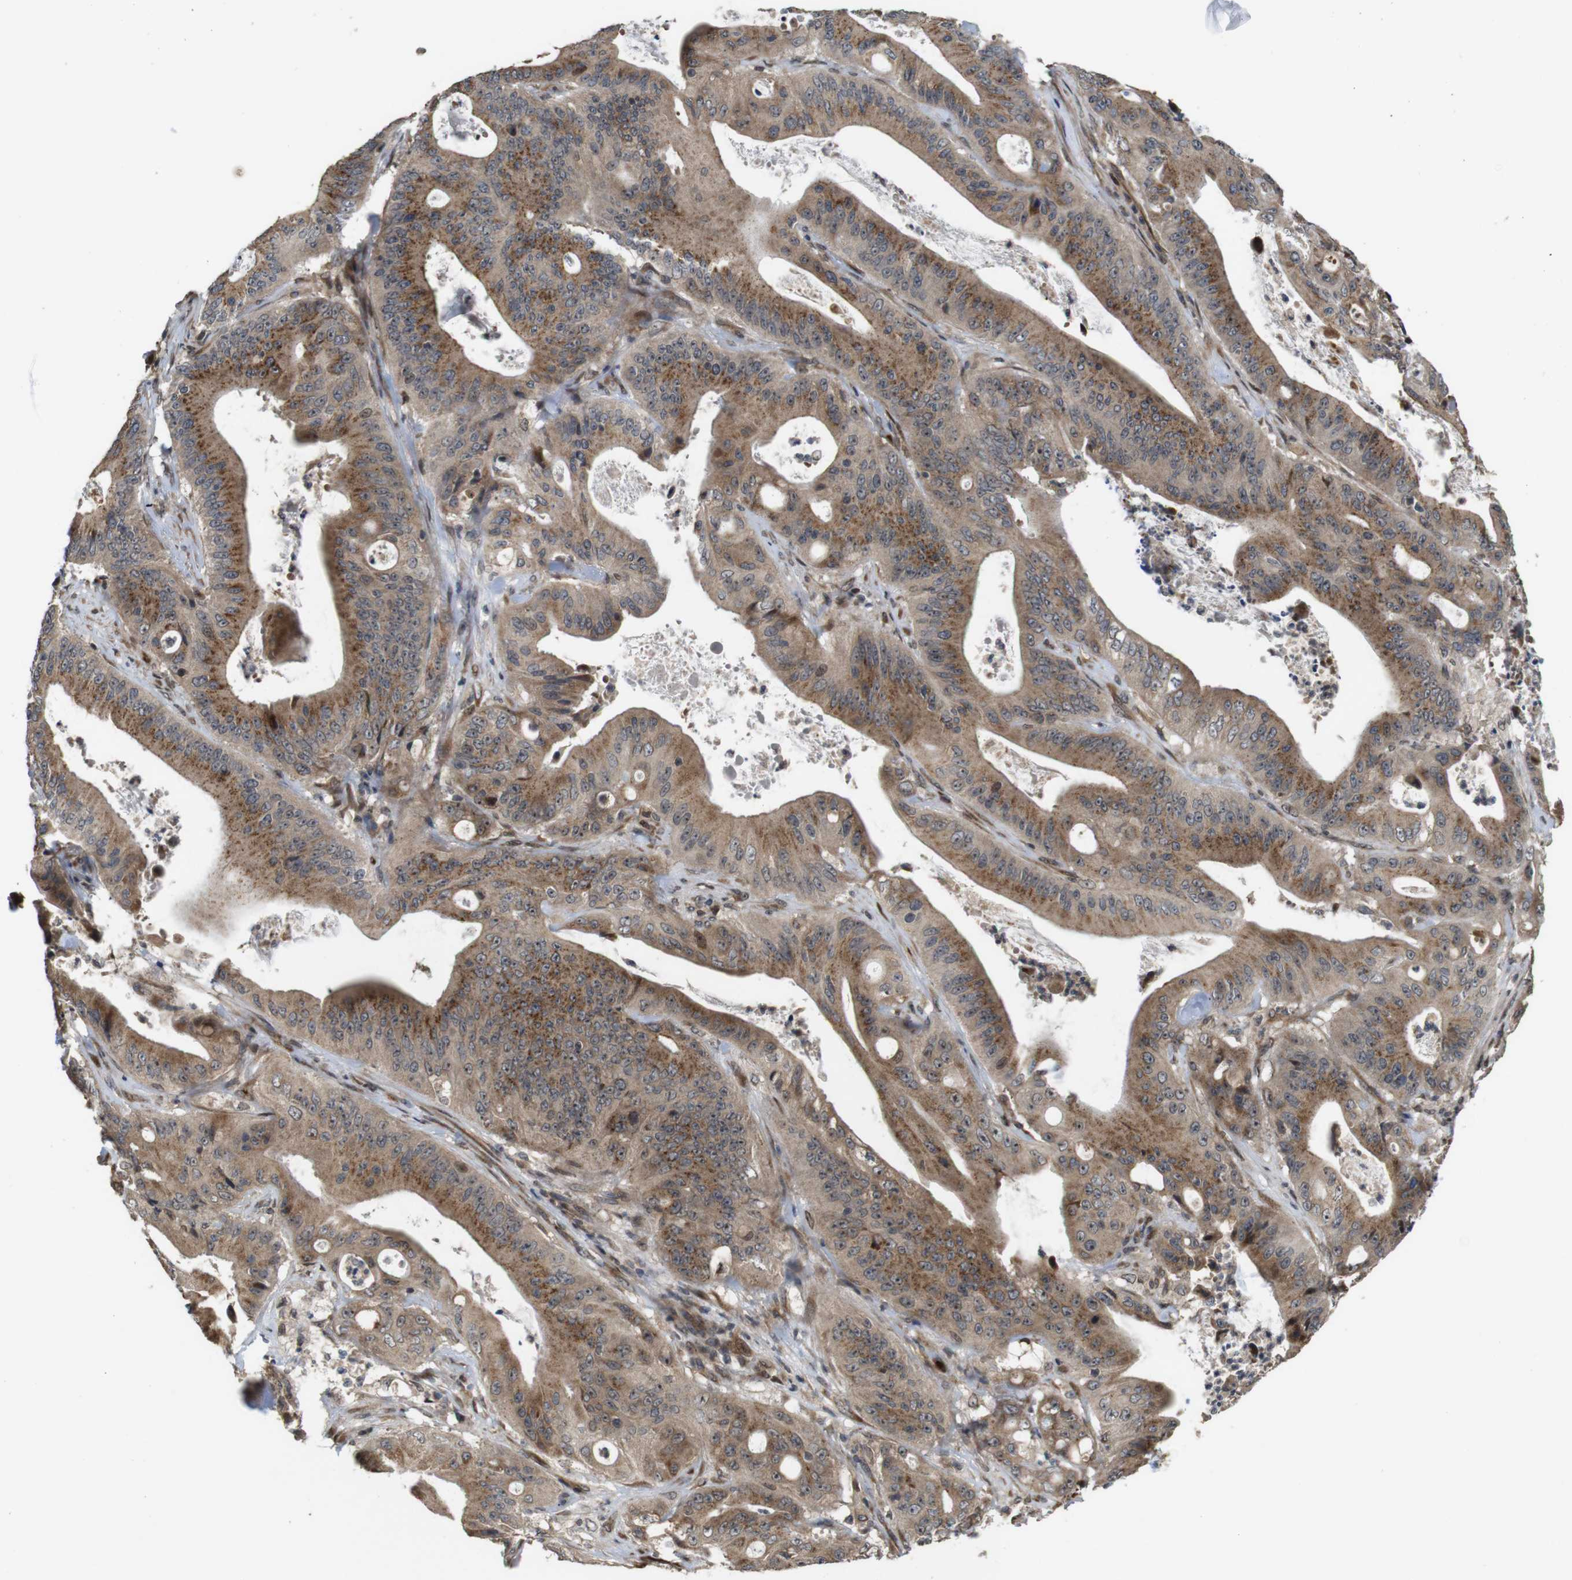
{"staining": {"intensity": "moderate", "quantity": ">75%", "location": "cytoplasmic/membranous,nuclear"}, "tissue": "pancreatic cancer", "cell_type": "Tumor cells", "image_type": "cancer", "snomed": [{"axis": "morphology", "description": "Normal tissue, NOS"}, {"axis": "topography", "description": "Lymph node"}], "caption": "Tumor cells demonstrate medium levels of moderate cytoplasmic/membranous and nuclear expression in about >75% of cells in pancreatic cancer. The staining was performed using DAB (3,3'-diaminobenzidine) to visualize the protein expression in brown, while the nuclei were stained in blue with hematoxylin (Magnification: 20x).", "gene": "EFCAB14", "patient": {"sex": "male", "age": 62}}